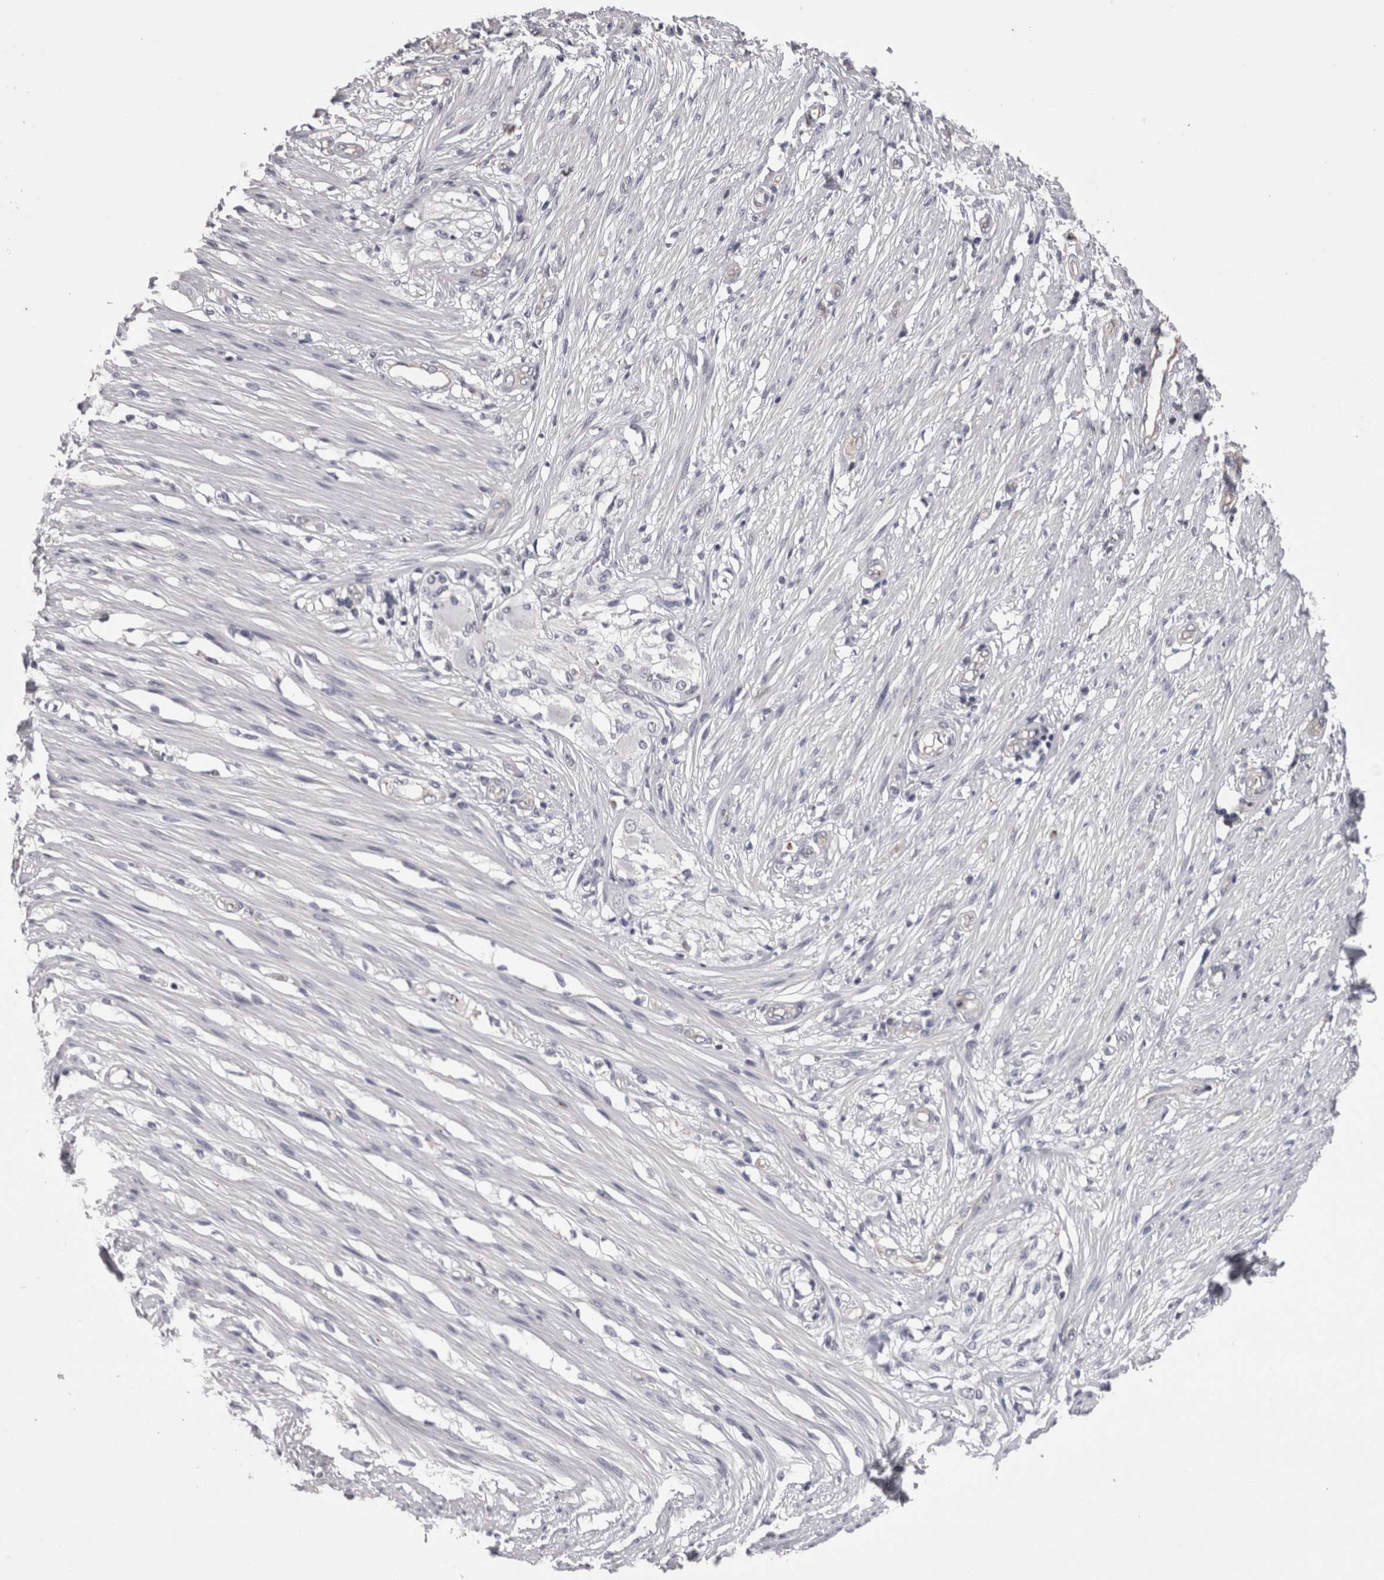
{"staining": {"intensity": "negative", "quantity": "none", "location": "none"}, "tissue": "smooth muscle", "cell_type": "Smooth muscle cells", "image_type": "normal", "snomed": [{"axis": "morphology", "description": "Normal tissue, NOS"}, {"axis": "morphology", "description": "Adenocarcinoma, NOS"}, {"axis": "topography", "description": "Smooth muscle"}, {"axis": "topography", "description": "Colon"}], "caption": "Immunohistochemistry (IHC) of benign smooth muscle reveals no staining in smooth muscle cells.", "gene": "LYZL6", "patient": {"sex": "male", "age": 14}}